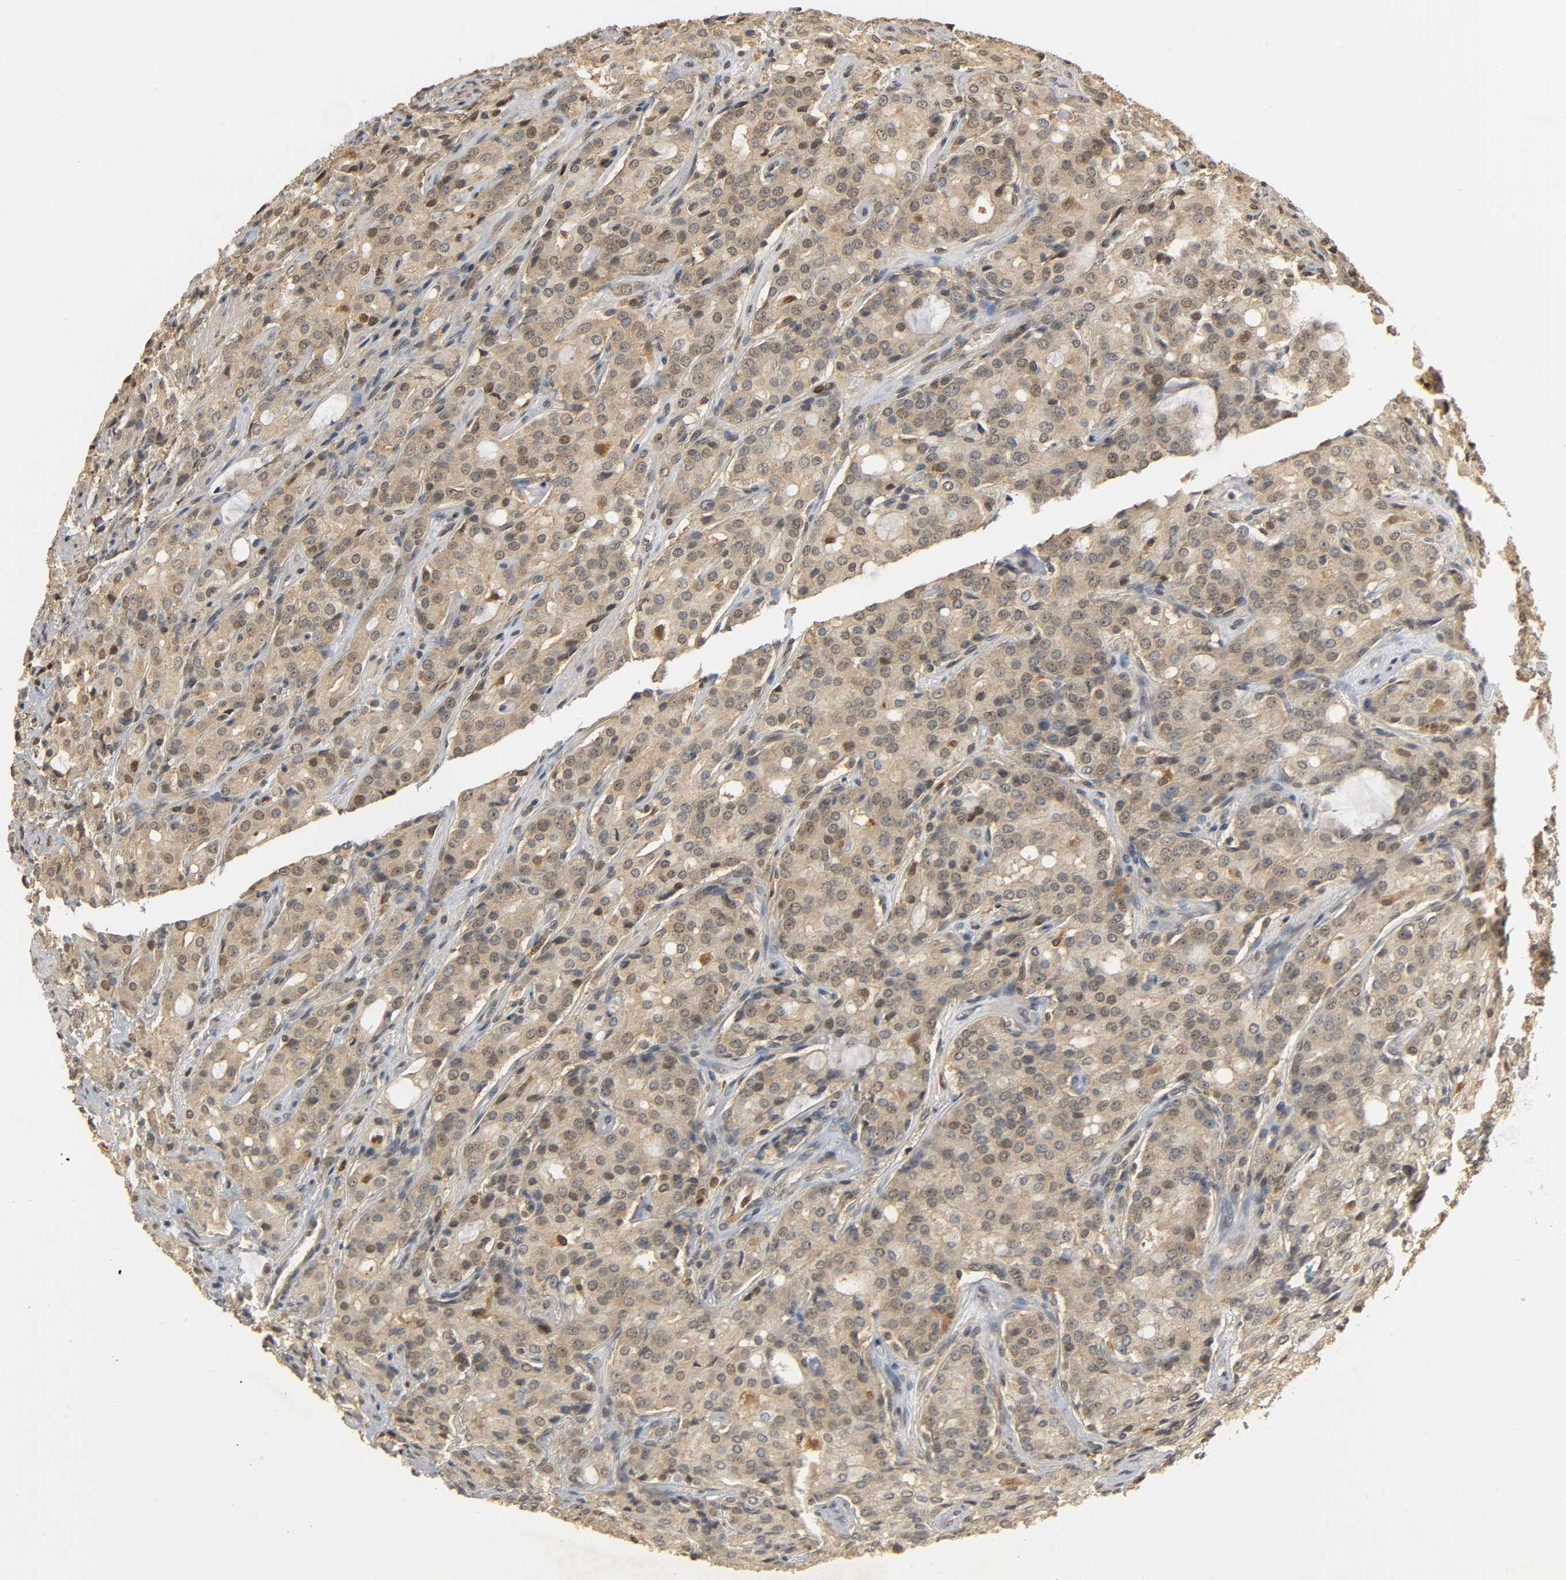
{"staining": {"intensity": "weak", "quantity": ">75%", "location": "cytoplasmic/membranous"}, "tissue": "prostate cancer", "cell_type": "Tumor cells", "image_type": "cancer", "snomed": [{"axis": "morphology", "description": "Adenocarcinoma, High grade"}, {"axis": "topography", "description": "Prostate"}], "caption": "A micrograph showing weak cytoplasmic/membranous positivity in approximately >75% of tumor cells in prostate adenocarcinoma (high-grade), as visualized by brown immunohistochemical staining.", "gene": "ZFPM2", "patient": {"sex": "male", "age": 72}}